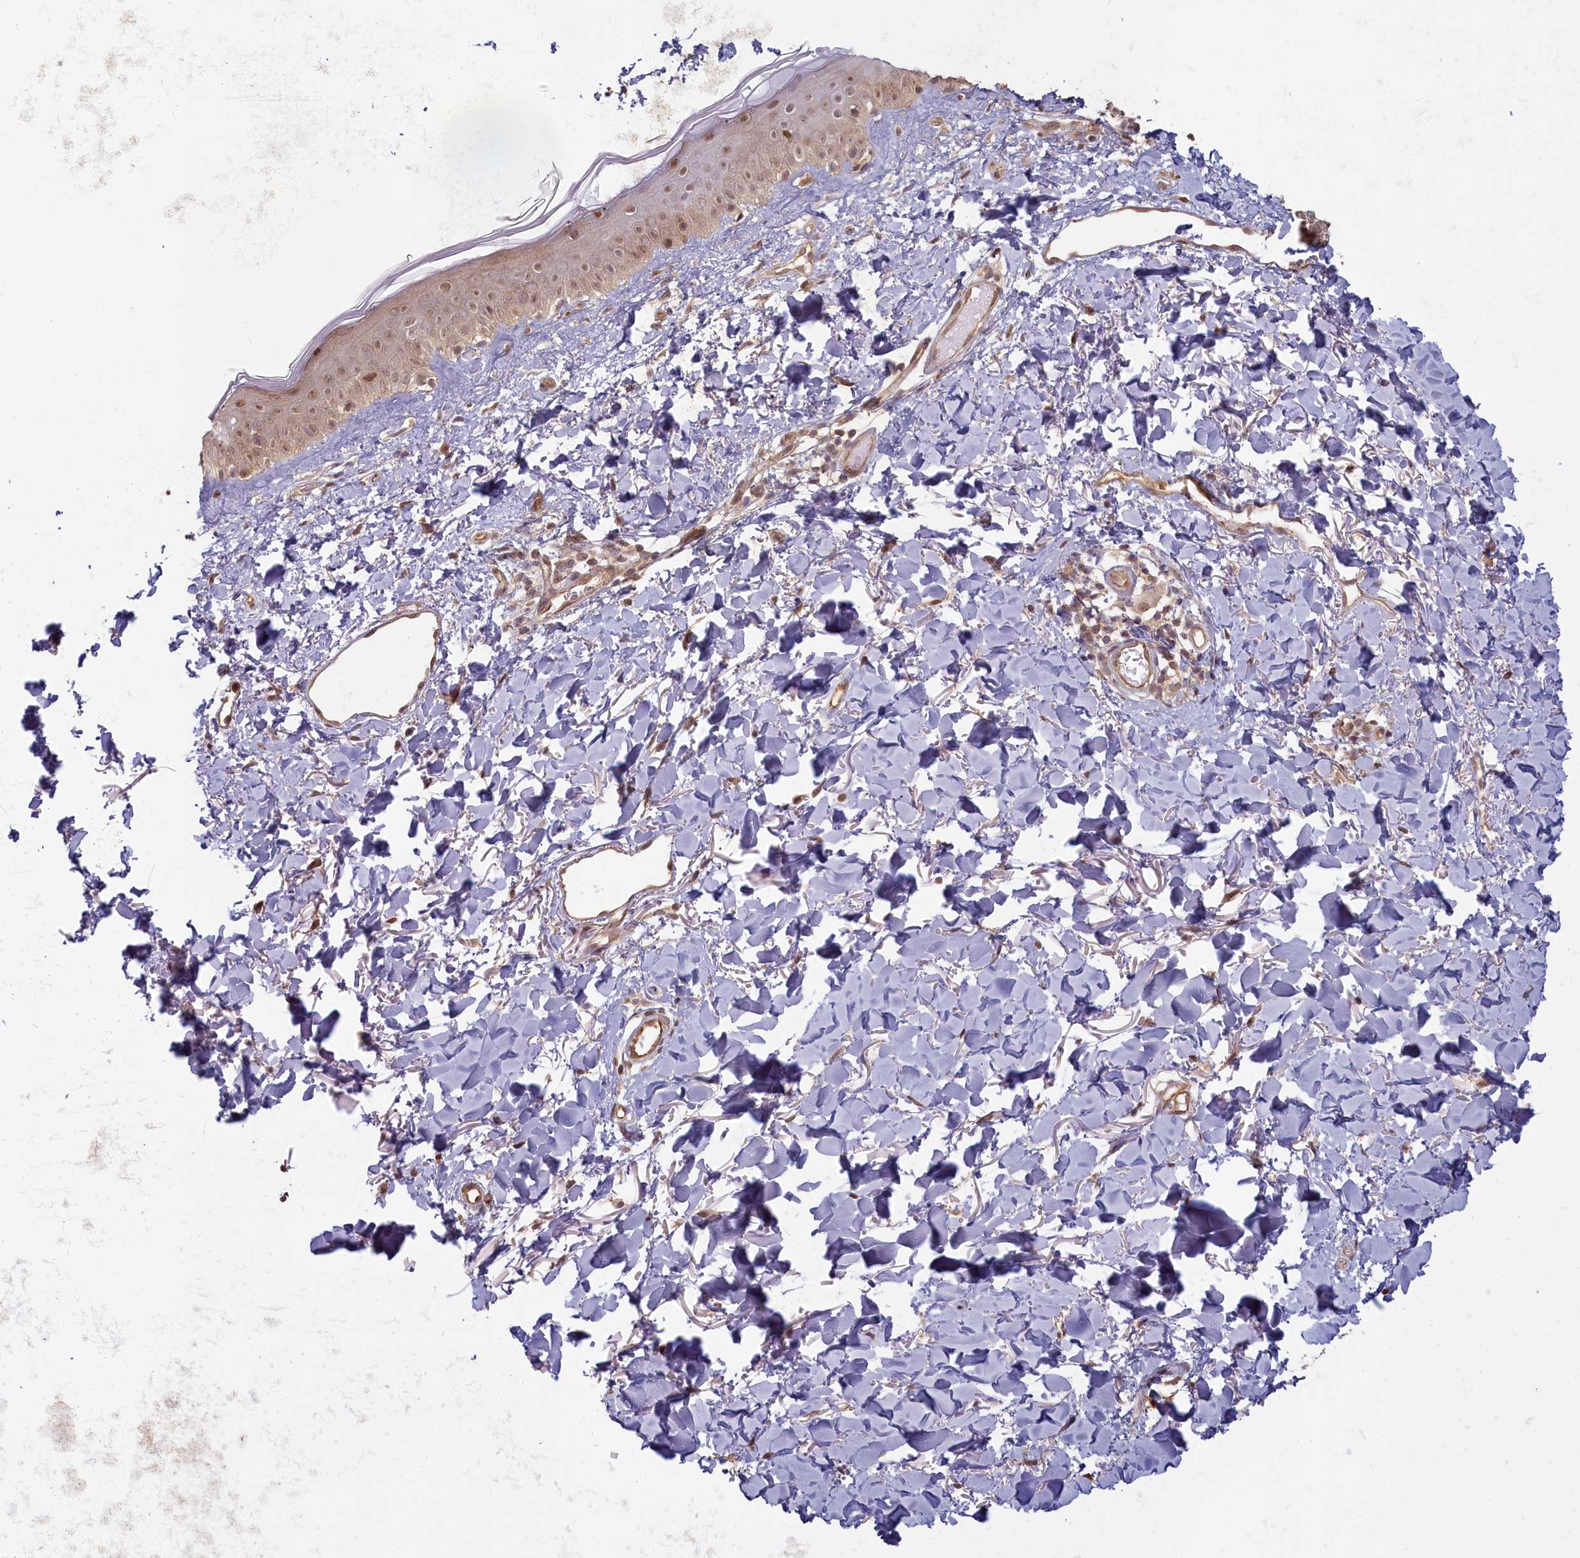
{"staining": {"intensity": "weak", "quantity": ">75%", "location": "cytoplasmic/membranous"}, "tissue": "skin", "cell_type": "Fibroblasts", "image_type": "normal", "snomed": [{"axis": "morphology", "description": "Normal tissue, NOS"}, {"axis": "topography", "description": "Skin"}], "caption": "The micrograph exhibits staining of normal skin, revealing weak cytoplasmic/membranous protein staining (brown color) within fibroblasts. The staining was performed using DAB (3,3'-diaminobenzidine), with brown indicating positive protein expression. Nuclei are stained blue with hematoxylin.", "gene": "C19orf44", "patient": {"sex": "female", "age": 58}}